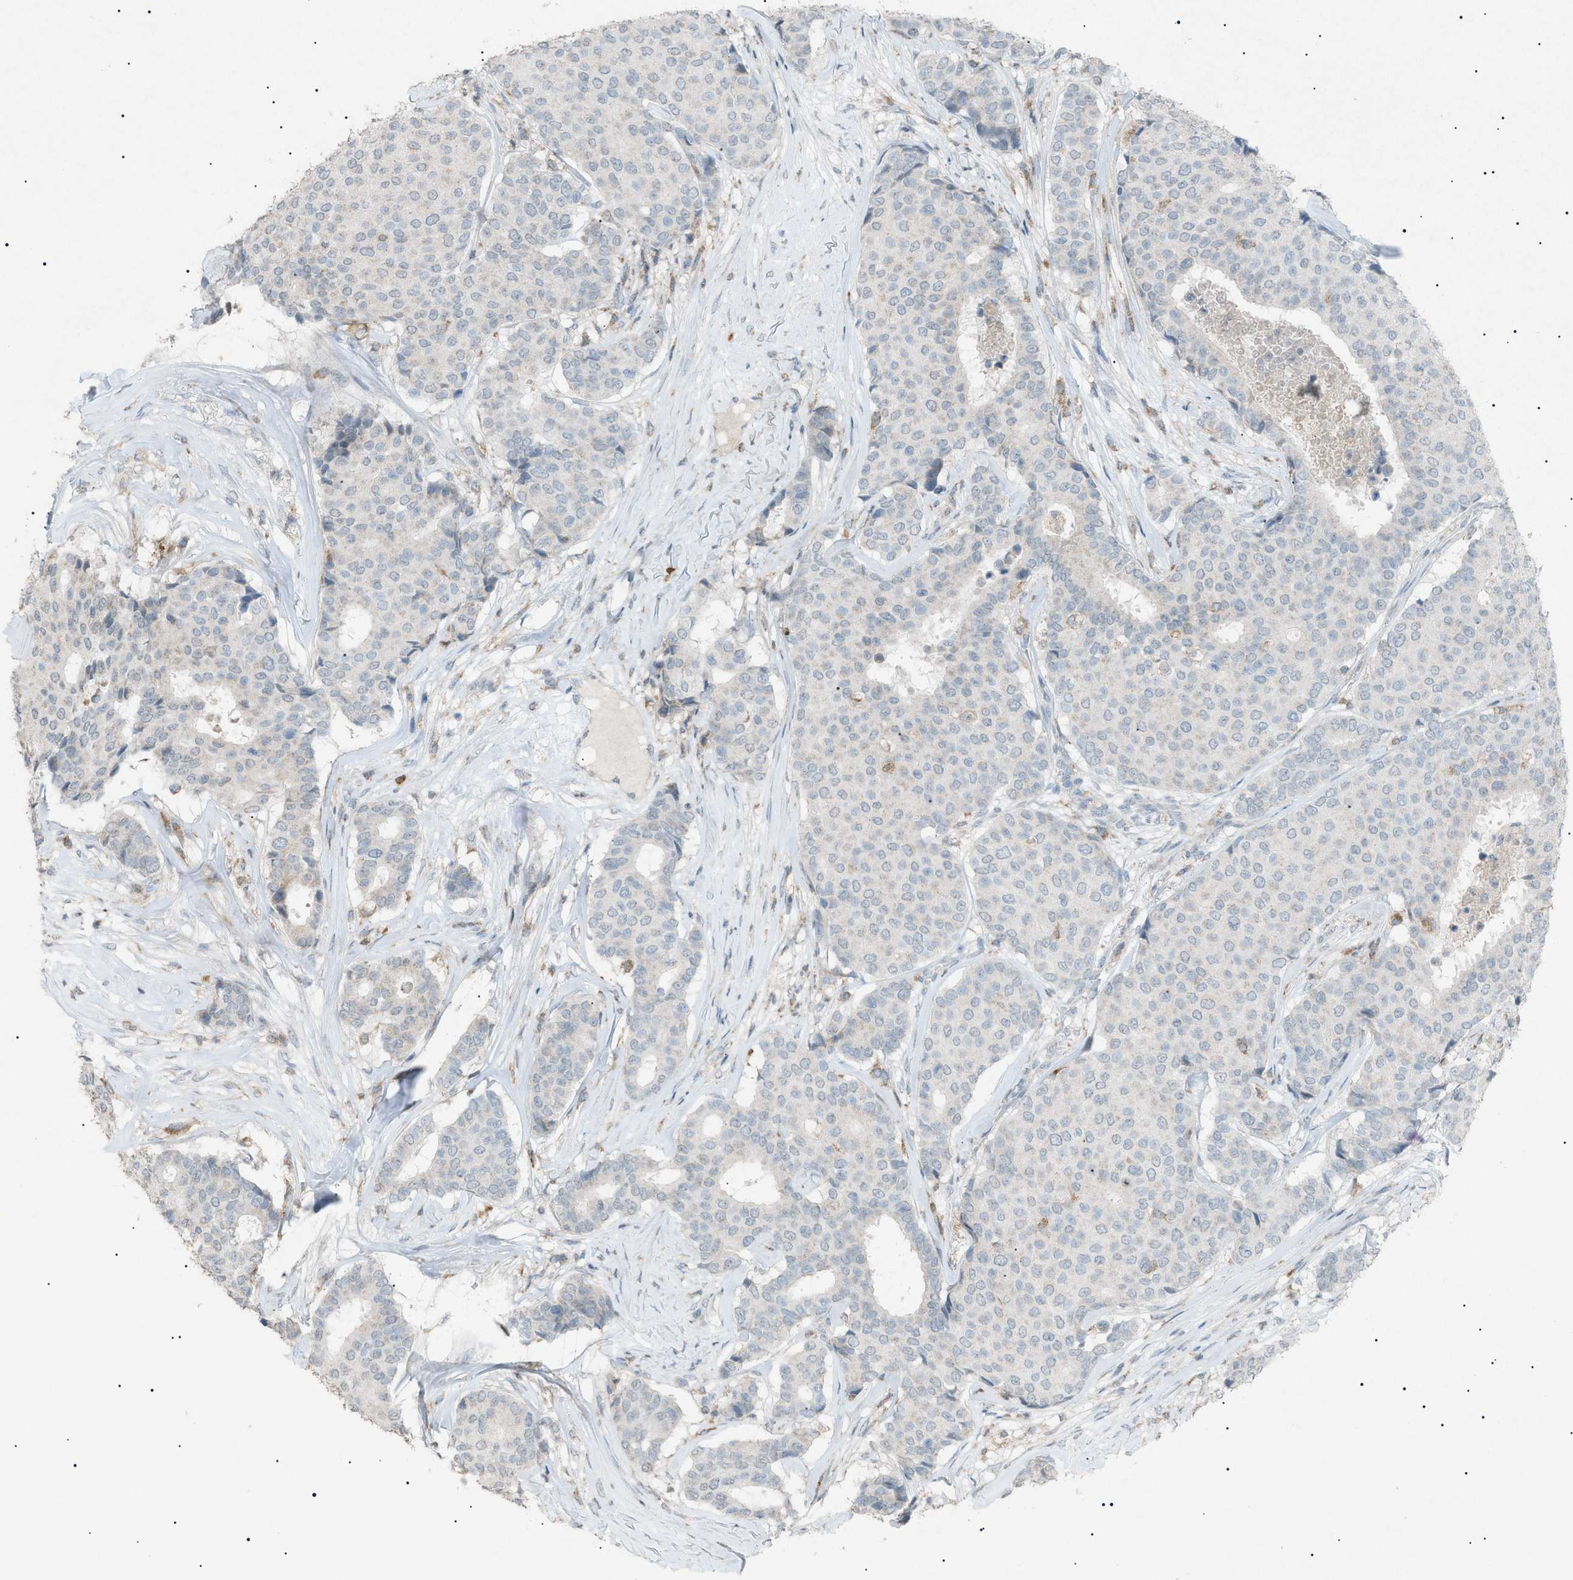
{"staining": {"intensity": "negative", "quantity": "none", "location": "none"}, "tissue": "breast cancer", "cell_type": "Tumor cells", "image_type": "cancer", "snomed": [{"axis": "morphology", "description": "Duct carcinoma"}, {"axis": "topography", "description": "Breast"}], "caption": "Image shows no protein staining in tumor cells of invasive ductal carcinoma (breast) tissue.", "gene": "BTK", "patient": {"sex": "female", "age": 75}}